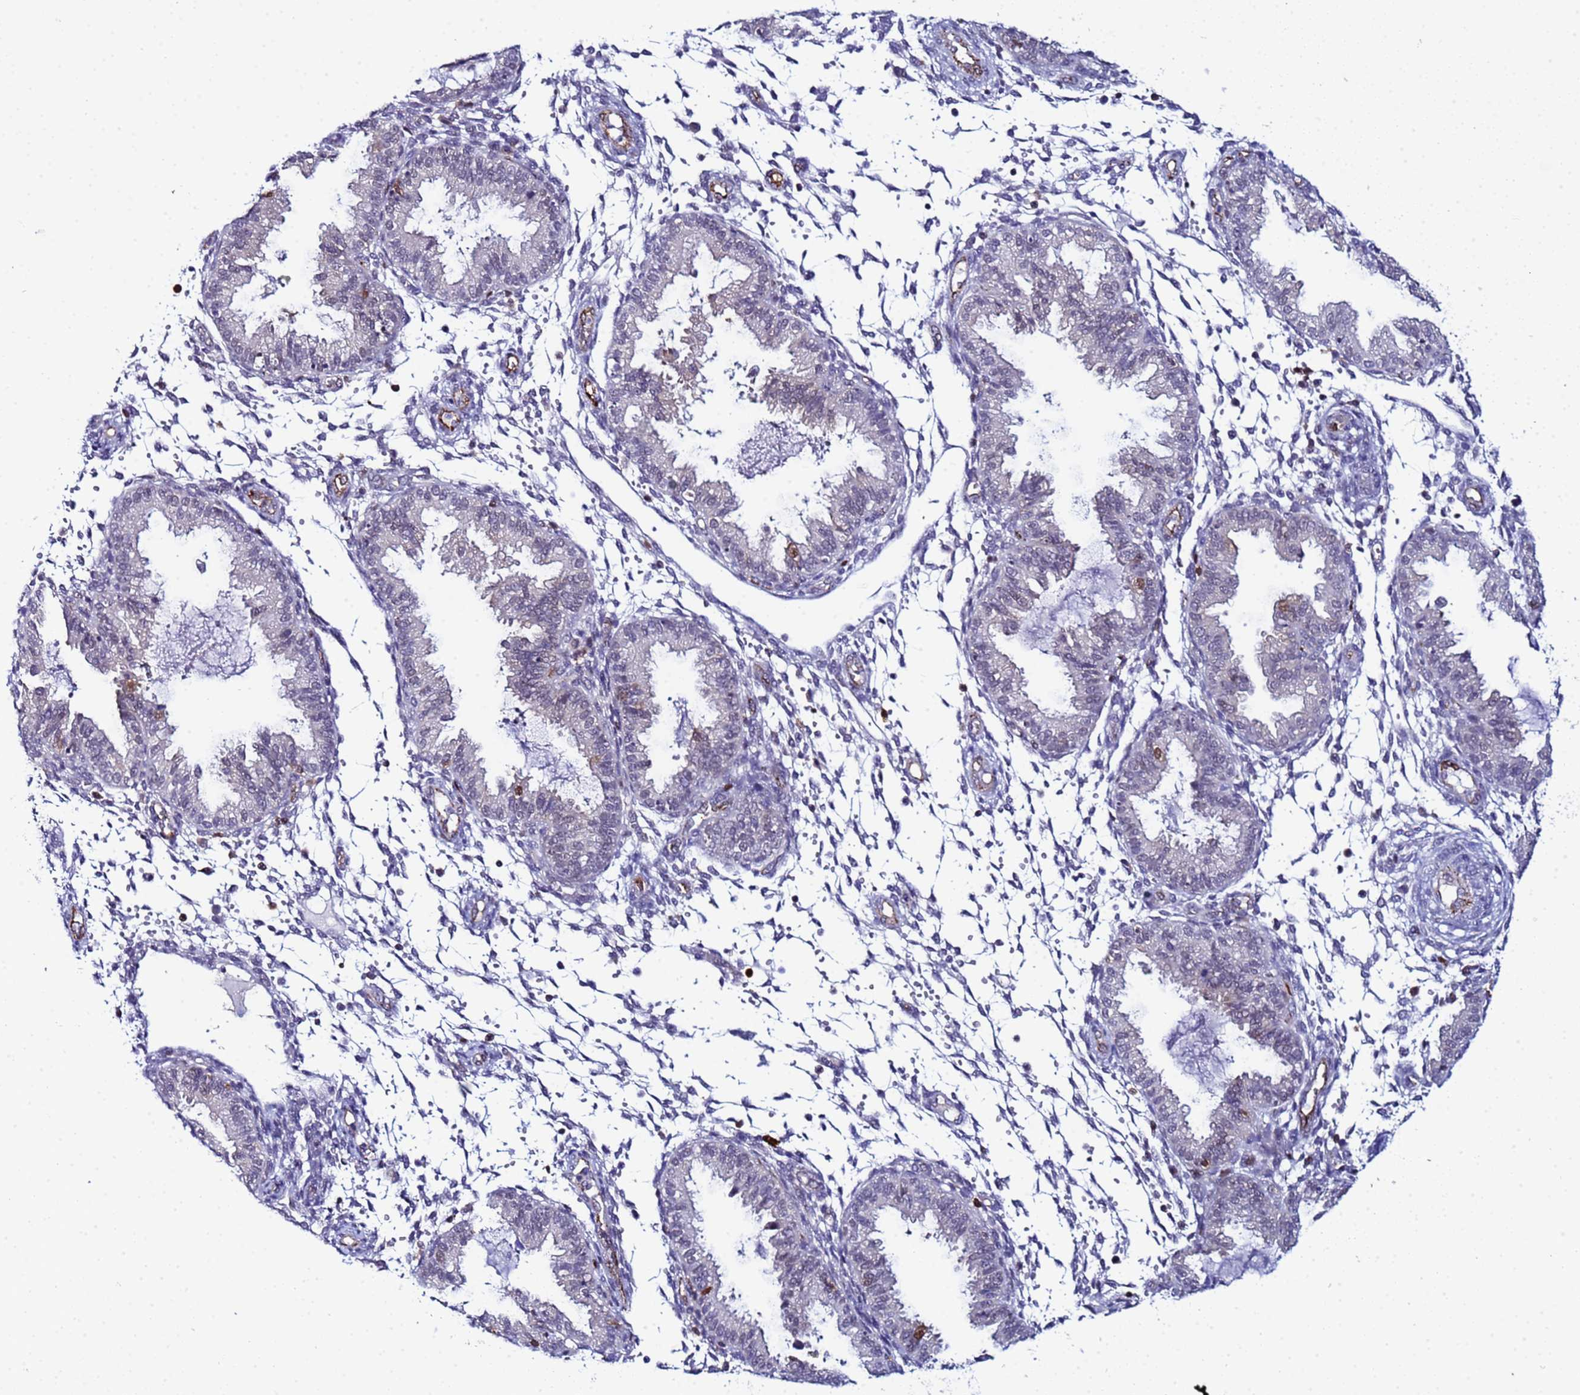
{"staining": {"intensity": "negative", "quantity": "none", "location": "none"}, "tissue": "endometrium", "cell_type": "Cells in endometrial stroma", "image_type": "normal", "snomed": [{"axis": "morphology", "description": "Normal tissue, NOS"}, {"axis": "topography", "description": "Endometrium"}], "caption": "Immunohistochemistry micrograph of benign endometrium: human endometrium stained with DAB (3,3'-diaminobenzidine) shows no significant protein expression in cells in endometrial stroma.", "gene": "SLC25A37", "patient": {"sex": "female", "age": 33}}